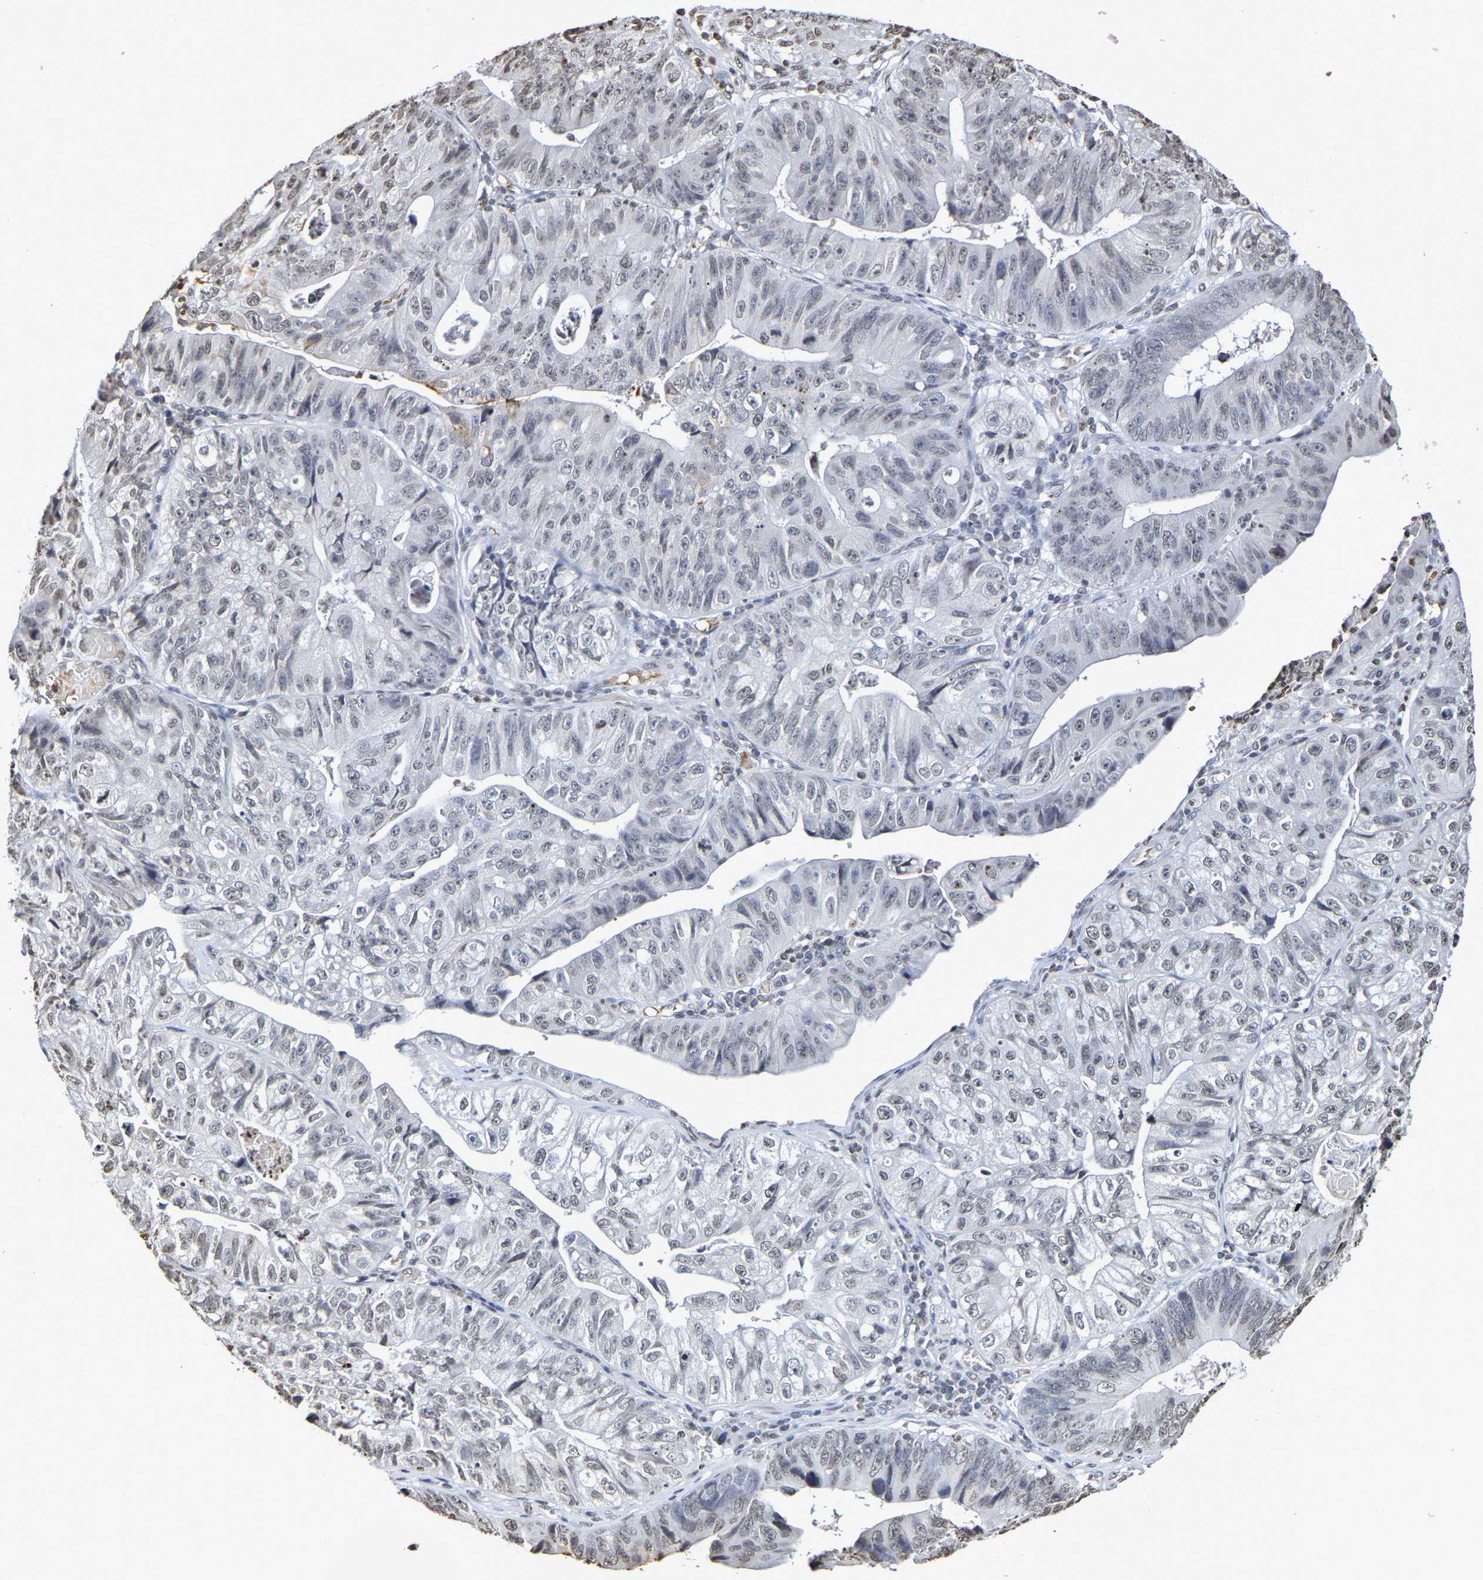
{"staining": {"intensity": "negative", "quantity": "none", "location": "none"}, "tissue": "stomach cancer", "cell_type": "Tumor cells", "image_type": "cancer", "snomed": [{"axis": "morphology", "description": "Adenocarcinoma, NOS"}, {"axis": "topography", "description": "Stomach"}], "caption": "Stomach cancer (adenocarcinoma) stained for a protein using immunohistochemistry (IHC) demonstrates no staining tumor cells.", "gene": "ATF4", "patient": {"sex": "male", "age": 59}}